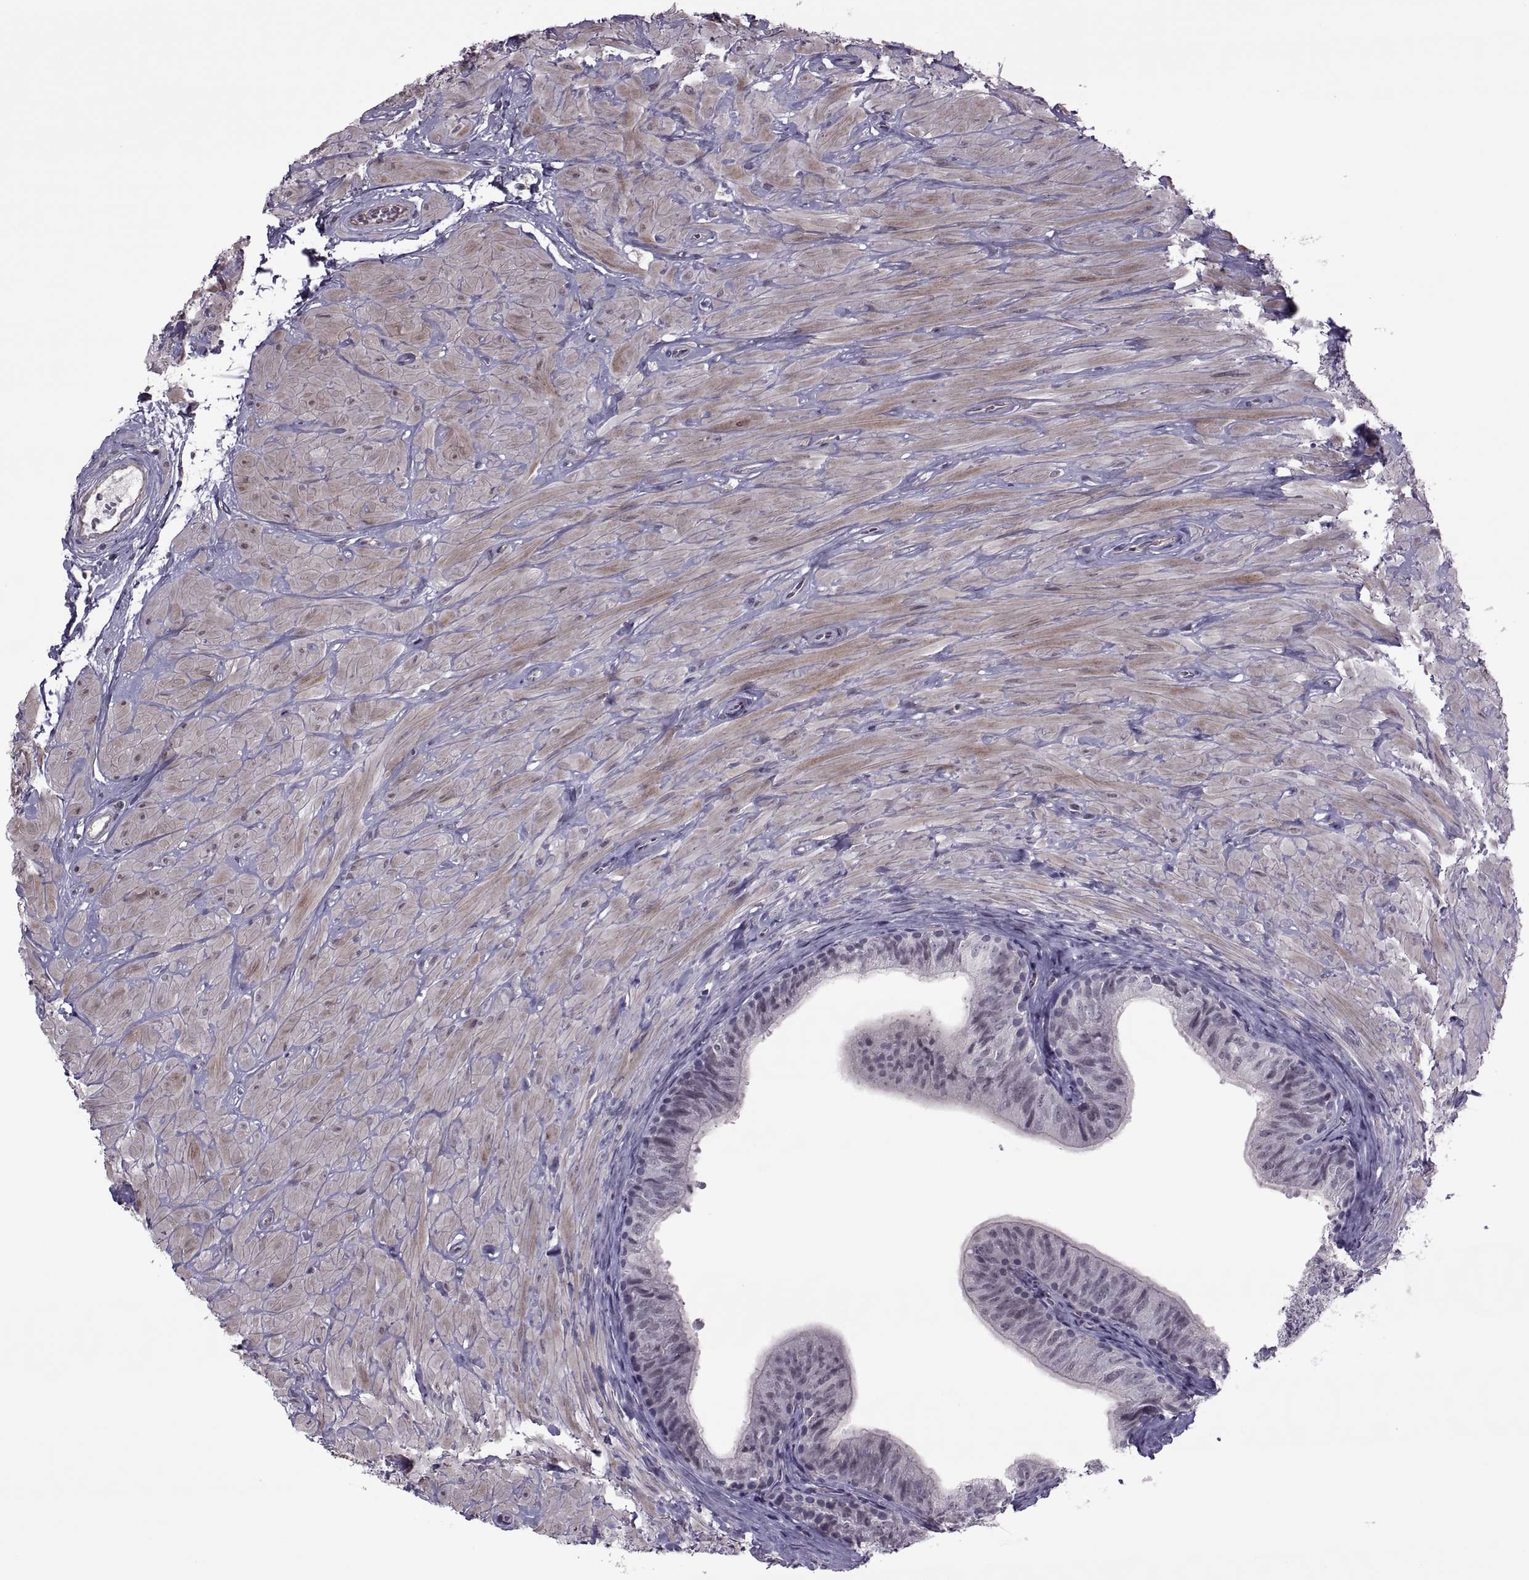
{"staining": {"intensity": "negative", "quantity": "none", "location": "none"}, "tissue": "epididymis", "cell_type": "Glandular cells", "image_type": "normal", "snomed": [{"axis": "morphology", "description": "Normal tissue, NOS"}, {"axis": "topography", "description": "Epididymis"}, {"axis": "topography", "description": "Vas deferens"}], "caption": "This is a photomicrograph of immunohistochemistry staining of normal epididymis, which shows no positivity in glandular cells. The staining was performed using DAB to visualize the protein expression in brown, while the nuclei were stained in blue with hematoxylin (Magnification: 20x).", "gene": "ODF3", "patient": {"sex": "male", "age": 23}}